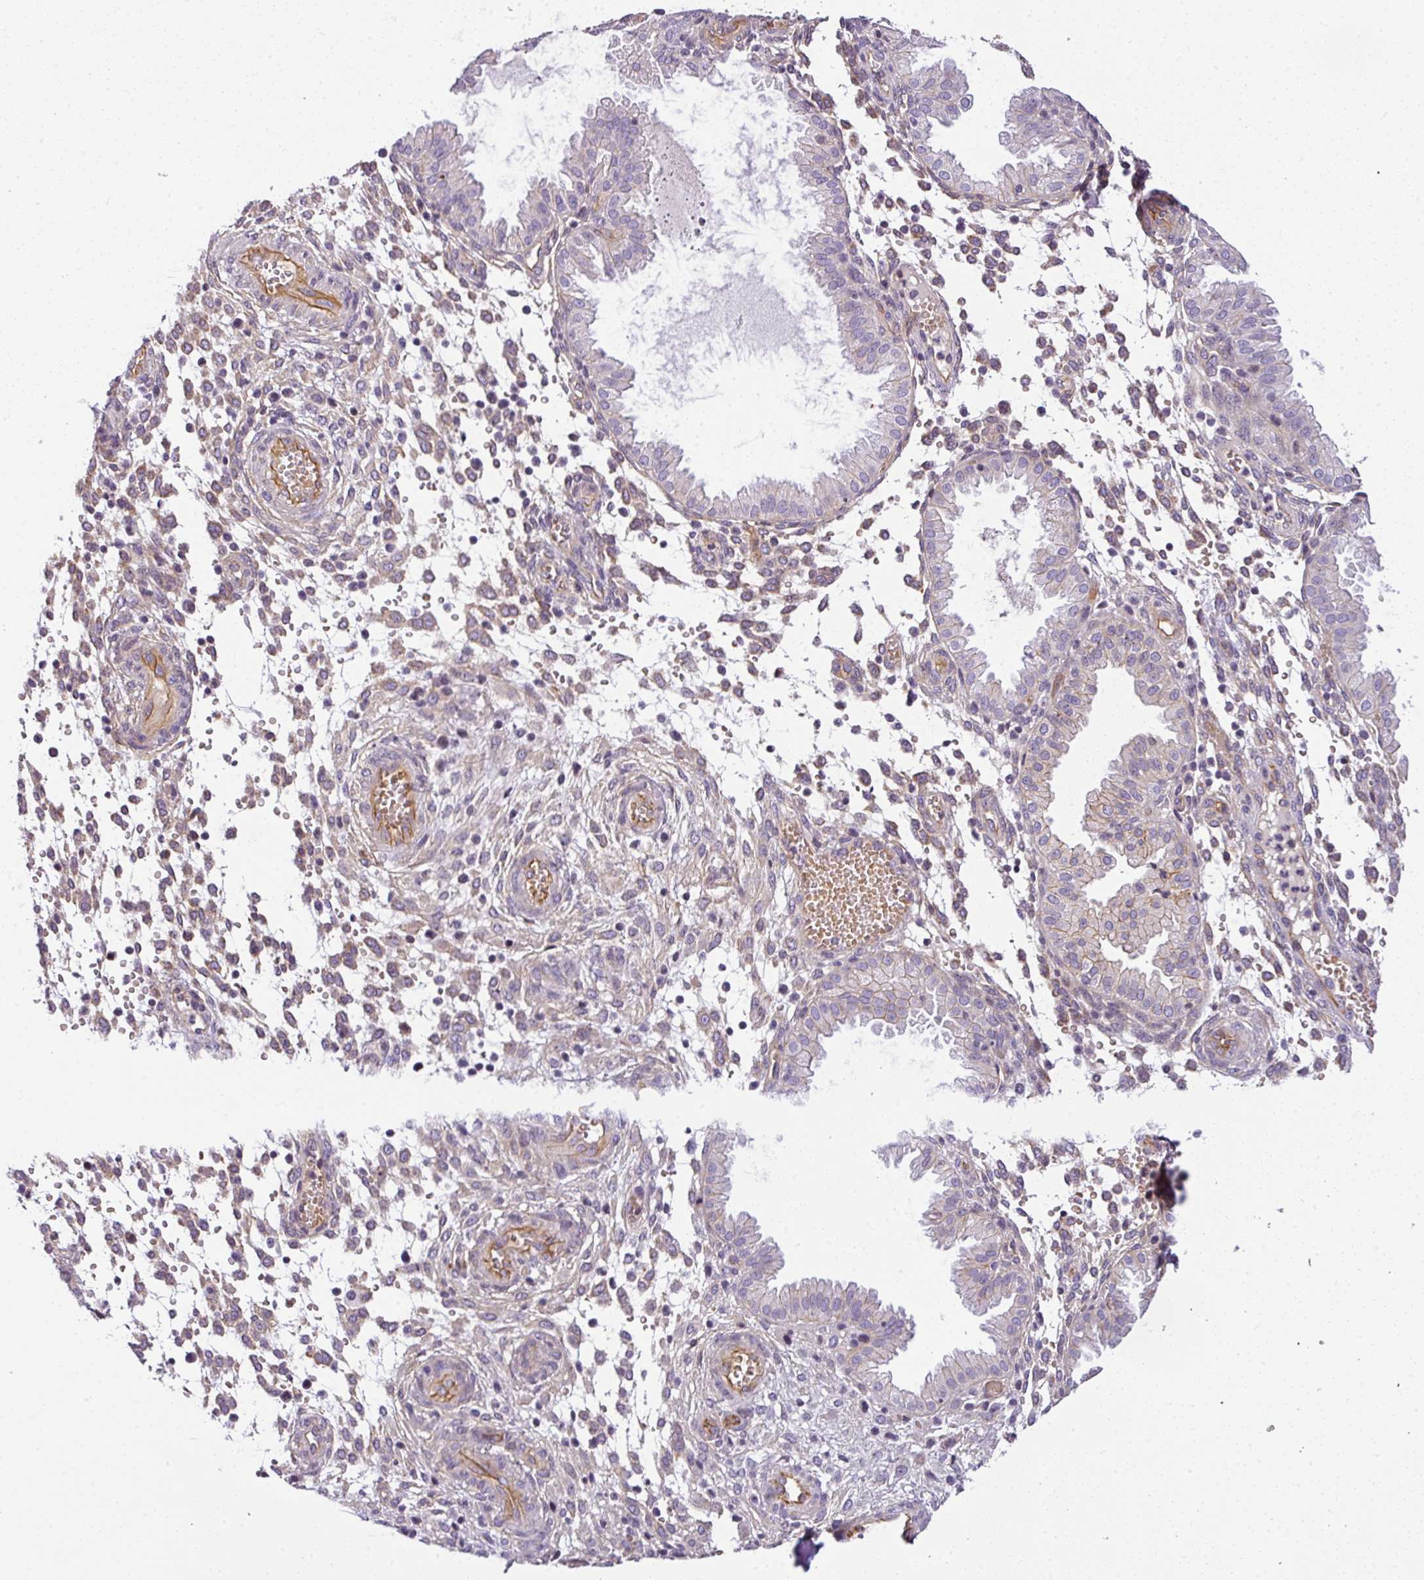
{"staining": {"intensity": "negative", "quantity": "none", "location": "none"}, "tissue": "endometrium", "cell_type": "Cells in endometrial stroma", "image_type": "normal", "snomed": [{"axis": "morphology", "description": "Normal tissue, NOS"}, {"axis": "topography", "description": "Endometrium"}], "caption": "Unremarkable endometrium was stained to show a protein in brown. There is no significant staining in cells in endometrial stroma. The staining is performed using DAB brown chromogen with nuclei counter-stained in using hematoxylin.", "gene": "OR11H4", "patient": {"sex": "female", "age": 33}}